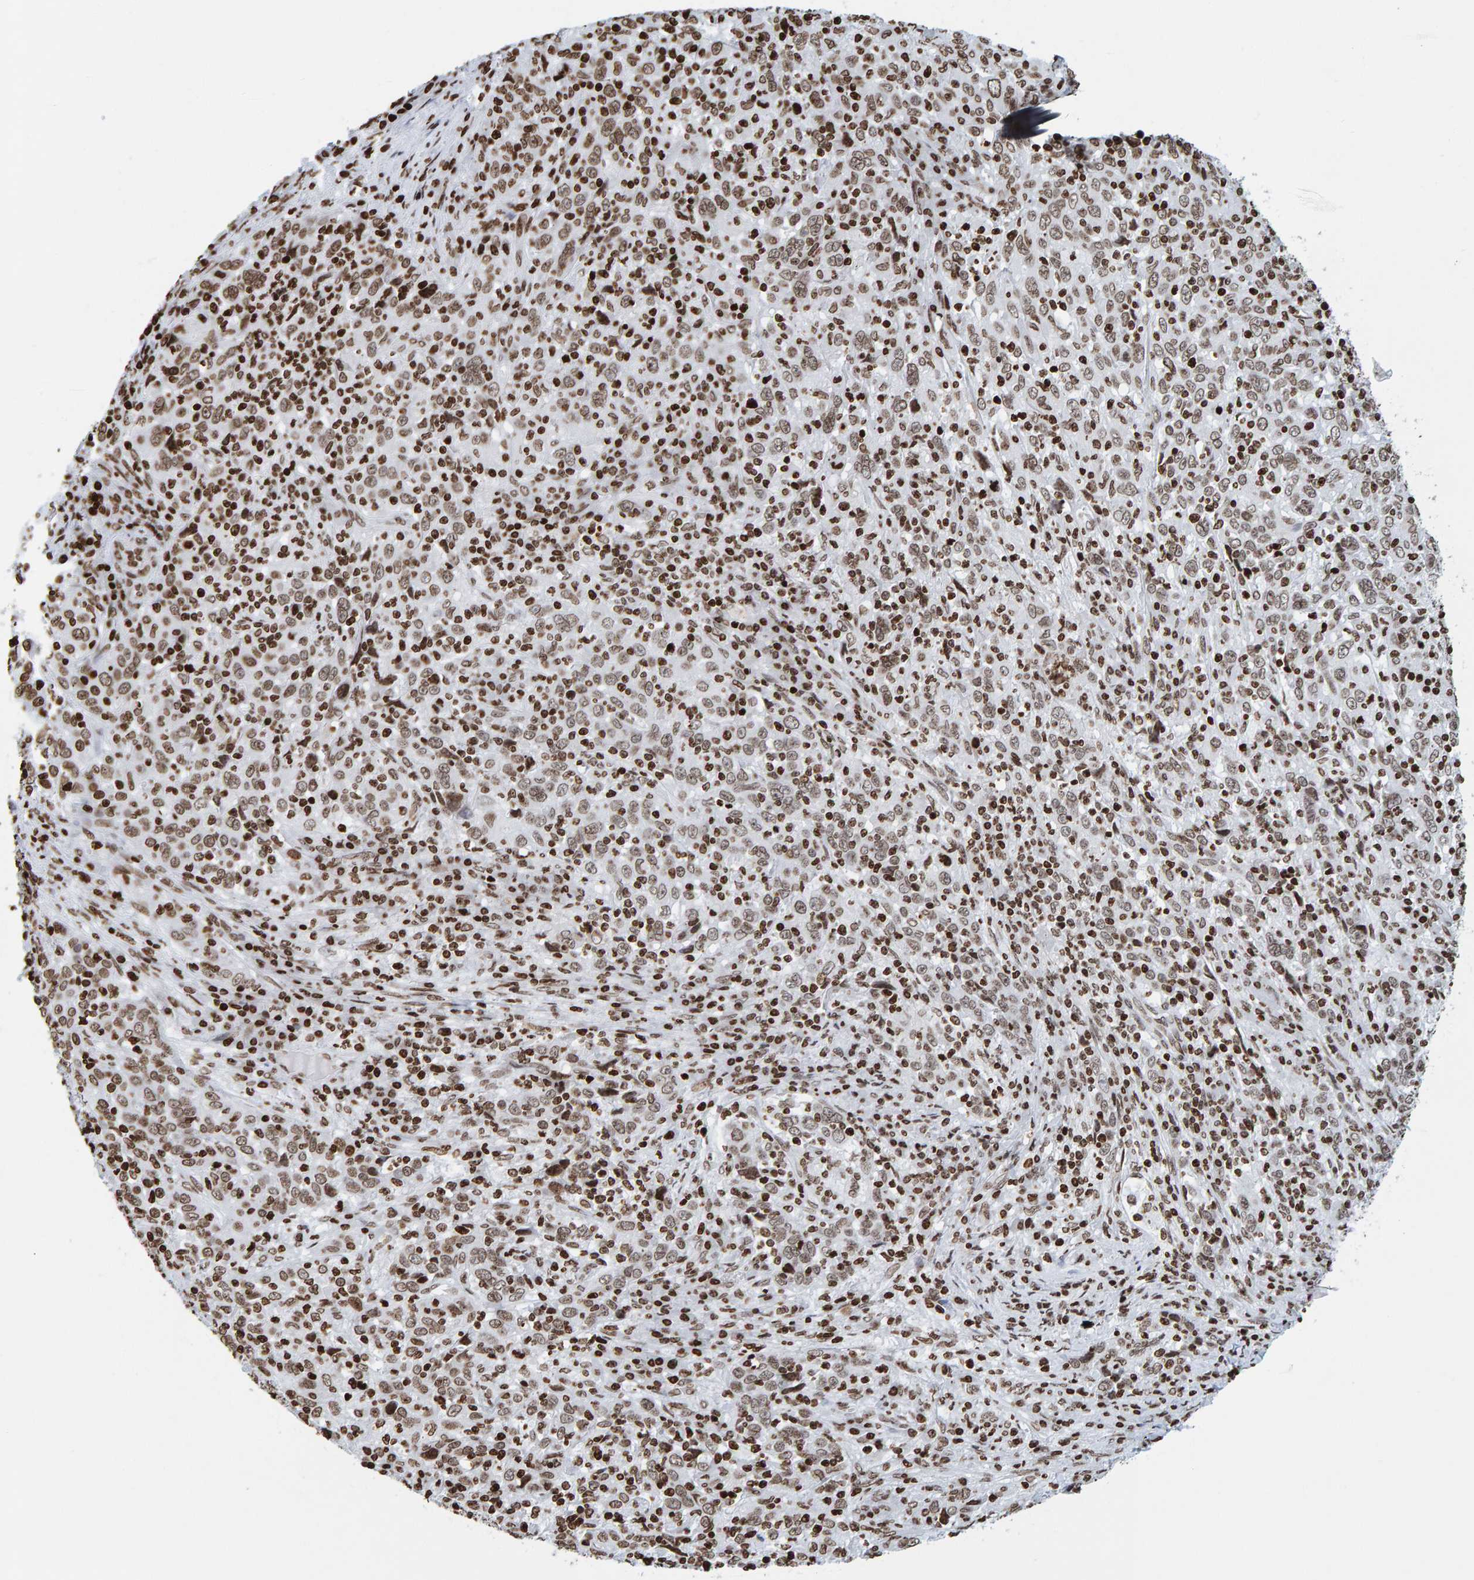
{"staining": {"intensity": "weak", "quantity": ">75%", "location": "nuclear"}, "tissue": "cervical cancer", "cell_type": "Tumor cells", "image_type": "cancer", "snomed": [{"axis": "morphology", "description": "Squamous cell carcinoma, NOS"}, {"axis": "topography", "description": "Cervix"}], "caption": "The image reveals immunohistochemical staining of cervical squamous cell carcinoma. There is weak nuclear staining is present in approximately >75% of tumor cells.", "gene": "BRF2", "patient": {"sex": "female", "age": 46}}